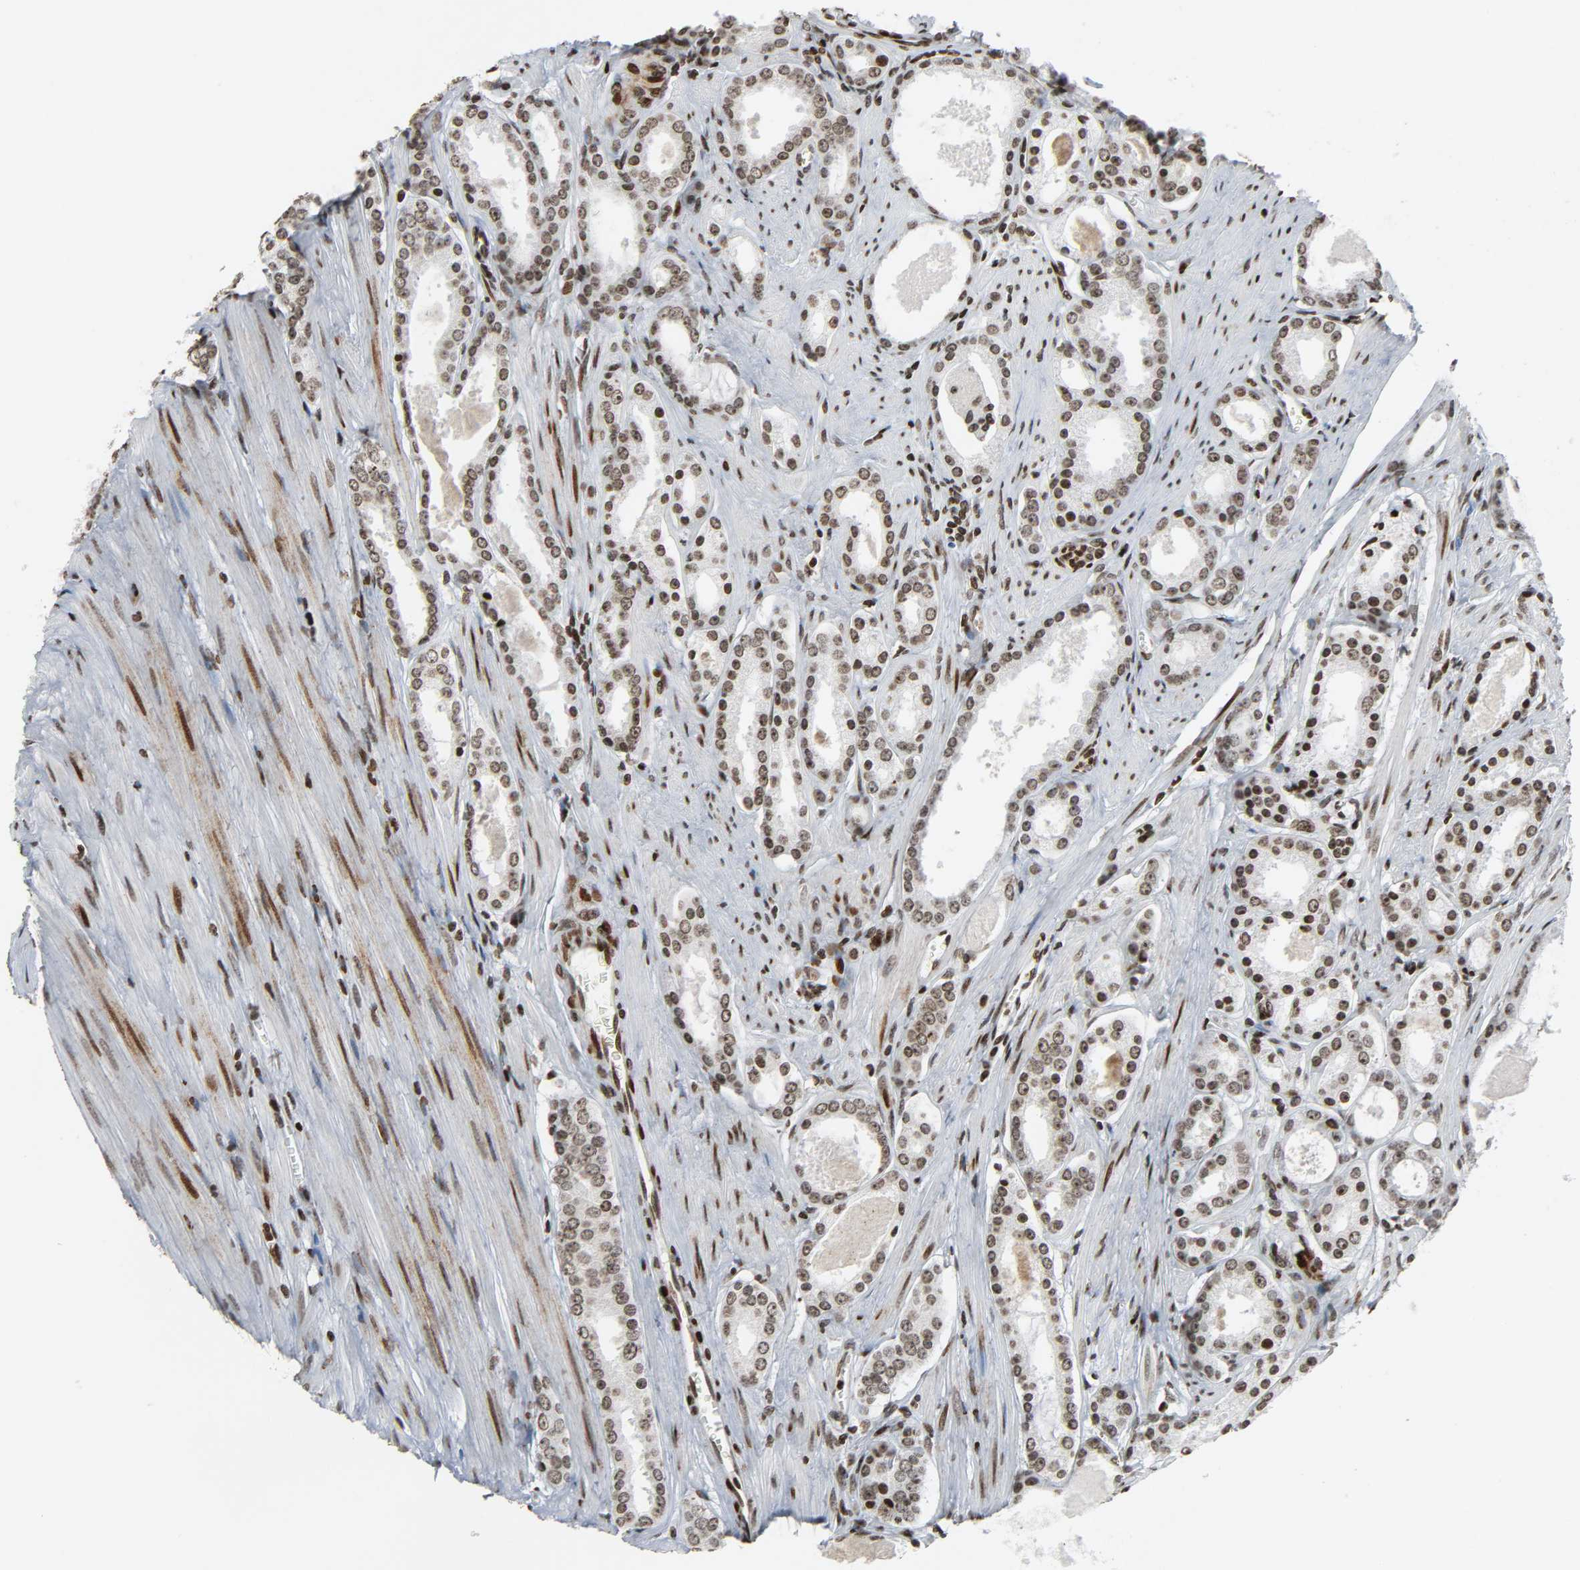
{"staining": {"intensity": "moderate", "quantity": ">75%", "location": "nuclear"}, "tissue": "prostate cancer", "cell_type": "Tumor cells", "image_type": "cancer", "snomed": [{"axis": "morphology", "description": "Adenocarcinoma, Low grade"}, {"axis": "topography", "description": "Prostate"}], "caption": "Adenocarcinoma (low-grade) (prostate) stained for a protein demonstrates moderate nuclear positivity in tumor cells.", "gene": "RXRA", "patient": {"sex": "male", "age": 57}}